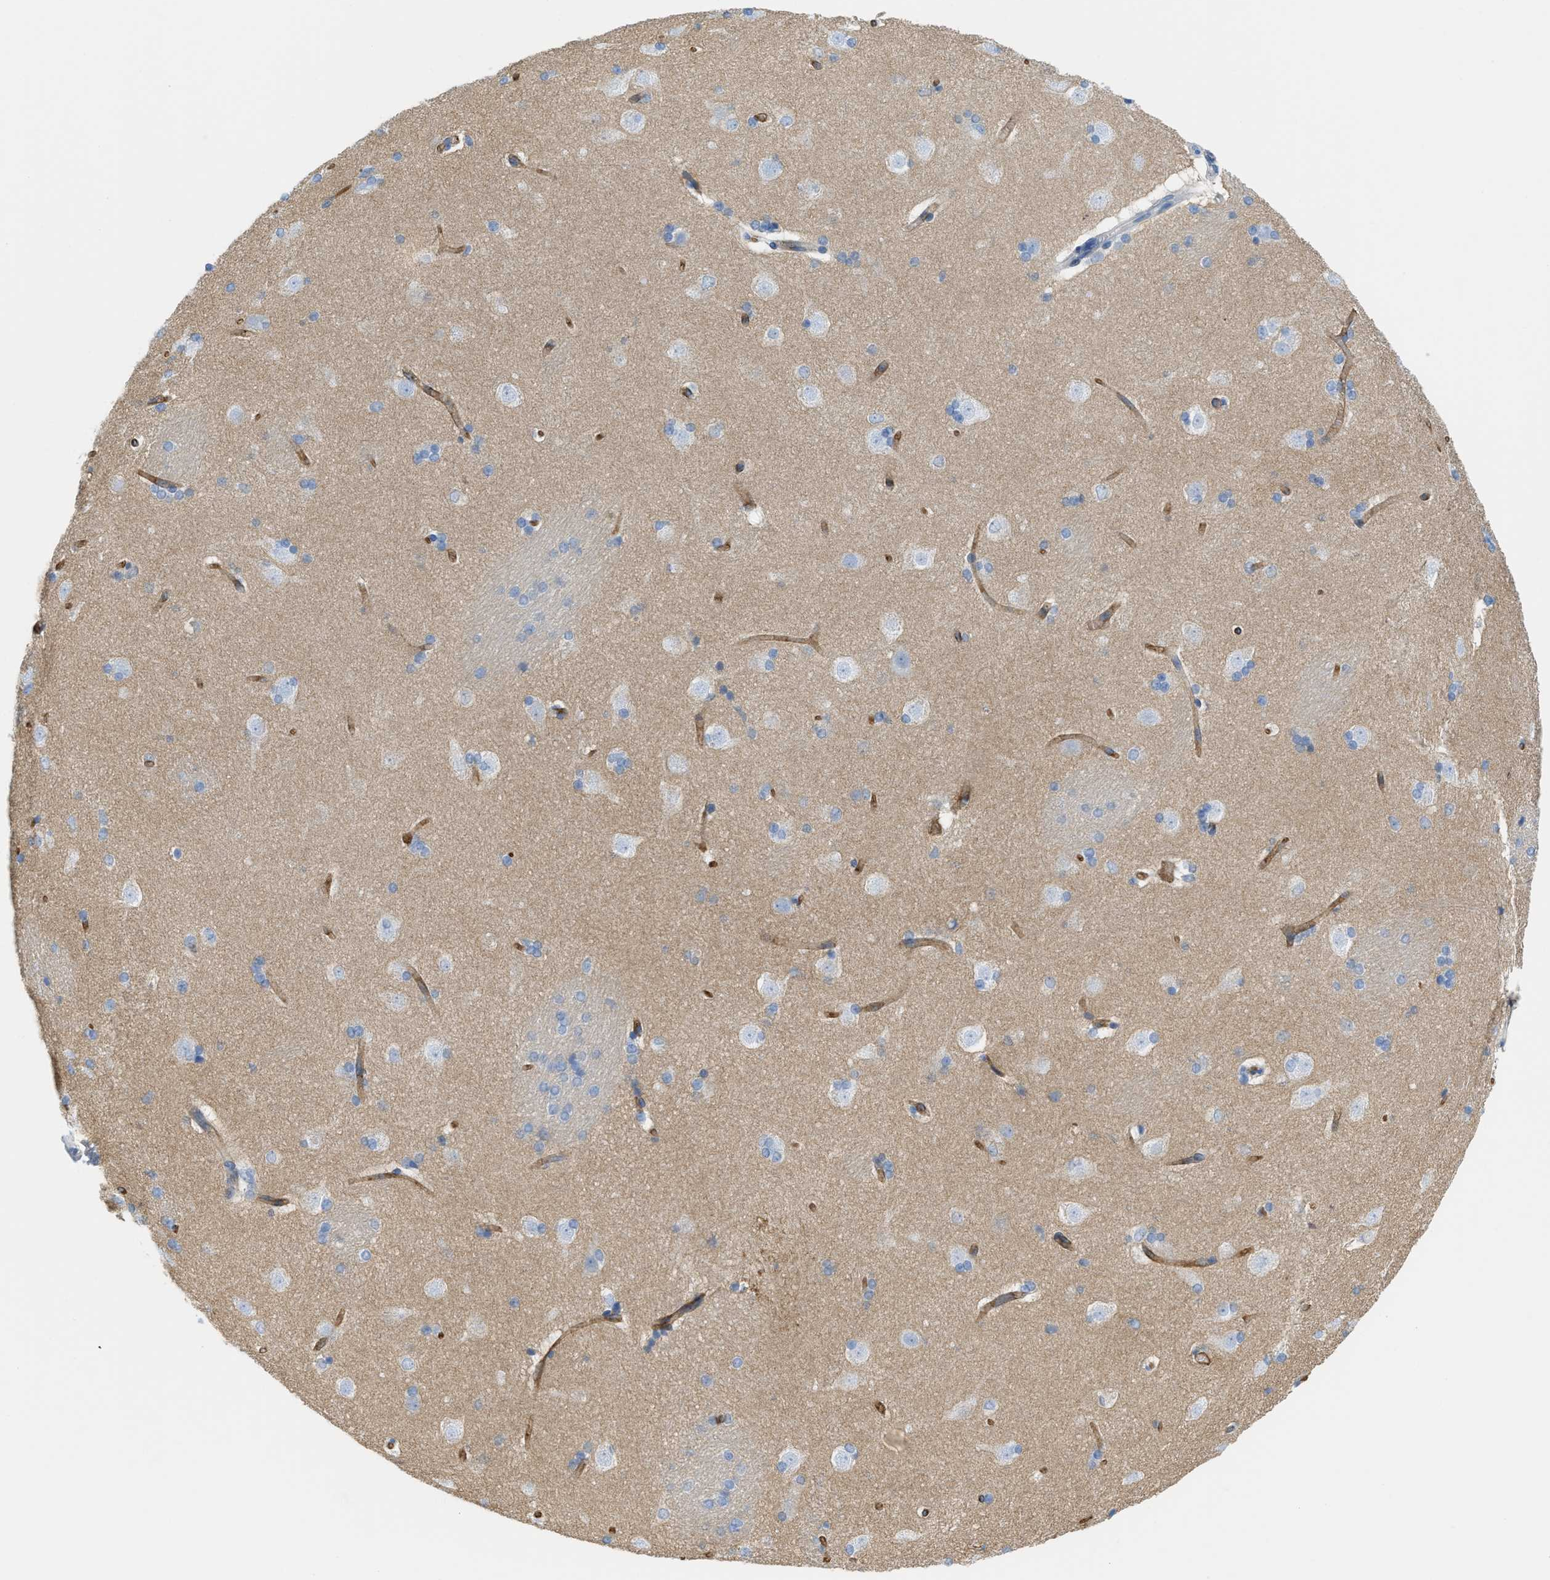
{"staining": {"intensity": "negative", "quantity": "none", "location": "none"}, "tissue": "caudate", "cell_type": "Glial cells", "image_type": "normal", "snomed": [{"axis": "morphology", "description": "Normal tissue, NOS"}, {"axis": "topography", "description": "Lateral ventricle wall"}], "caption": "Protein analysis of normal caudate demonstrates no significant staining in glial cells.", "gene": "SLC3A2", "patient": {"sex": "female", "age": 19}}